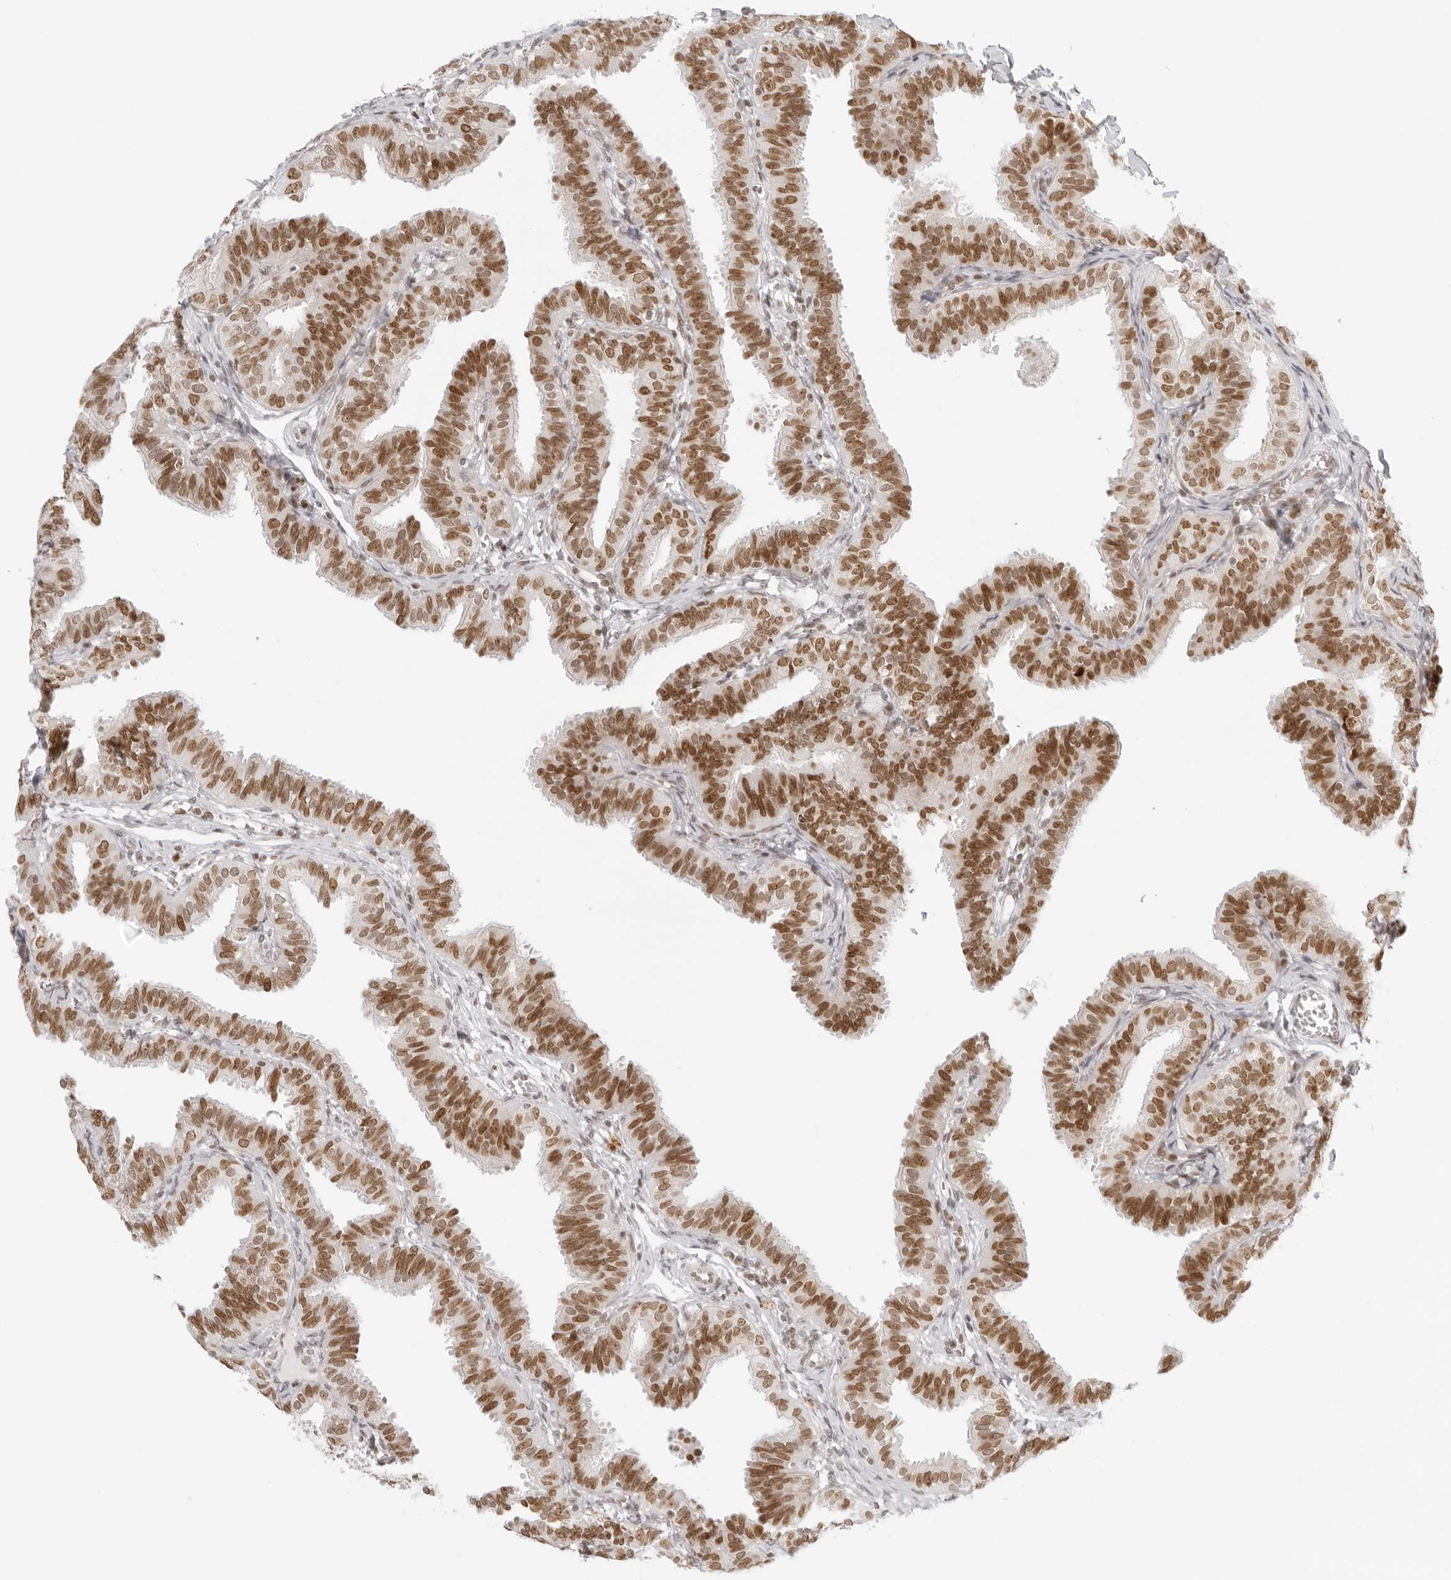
{"staining": {"intensity": "moderate", "quantity": ">75%", "location": "nuclear"}, "tissue": "fallopian tube", "cell_type": "Glandular cells", "image_type": "normal", "snomed": [{"axis": "morphology", "description": "Normal tissue, NOS"}, {"axis": "topography", "description": "Fallopian tube"}], "caption": "A micrograph of fallopian tube stained for a protein displays moderate nuclear brown staining in glandular cells. Immunohistochemistry (ihc) stains the protein of interest in brown and the nuclei are stained blue.", "gene": "RCC1", "patient": {"sex": "female", "age": 35}}